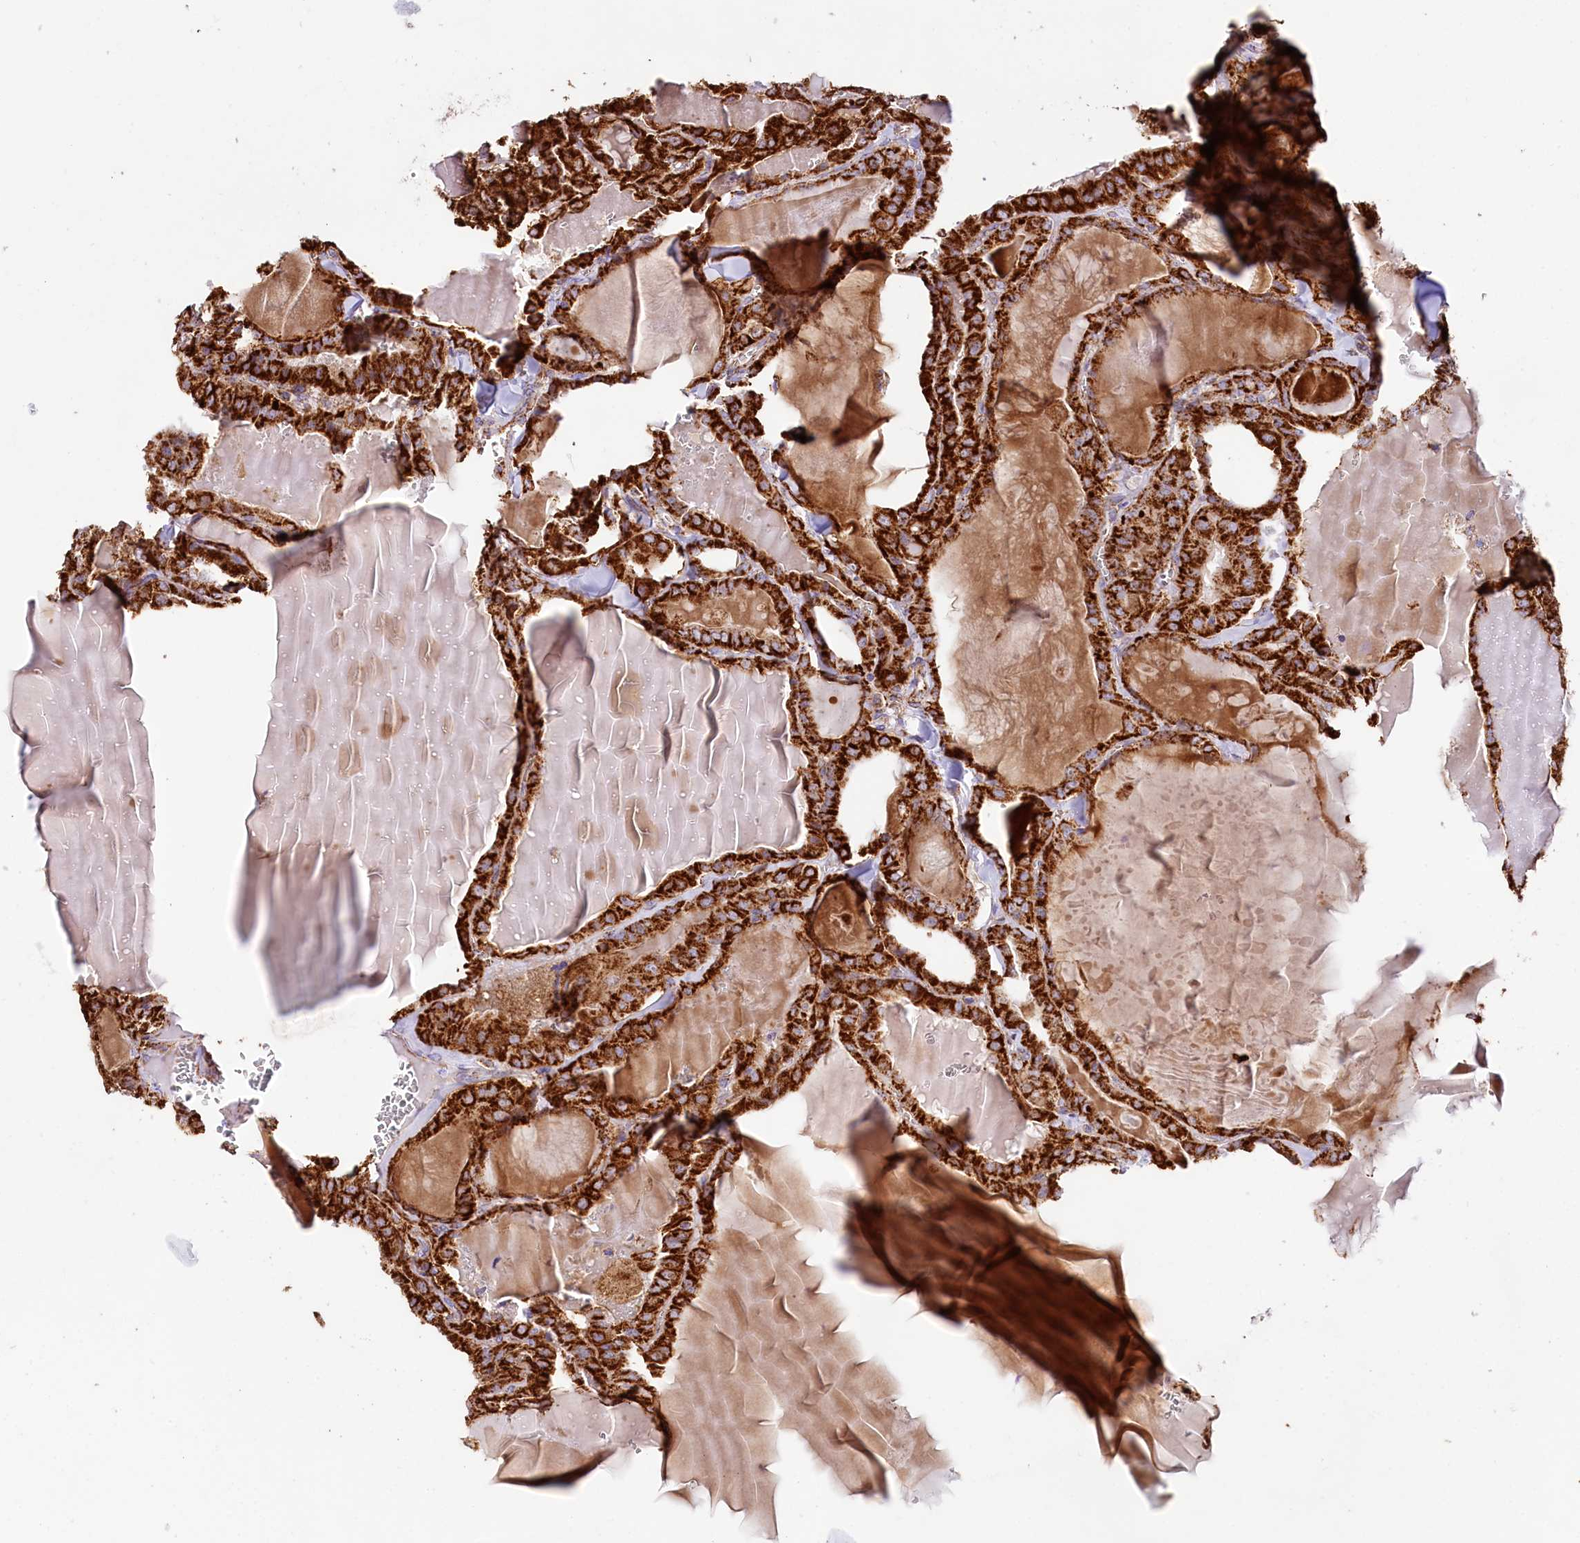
{"staining": {"intensity": "strong", "quantity": ">75%", "location": "cytoplasmic/membranous"}, "tissue": "thyroid cancer", "cell_type": "Tumor cells", "image_type": "cancer", "snomed": [{"axis": "morphology", "description": "Papillary adenocarcinoma, NOS"}, {"axis": "topography", "description": "Thyroid gland"}], "caption": "Thyroid cancer stained with immunohistochemistry reveals strong cytoplasmic/membranous expression in approximately >75% of tumor cells.", "gene": "APLP2", "patient": {"sex": "male", "age": 52}}